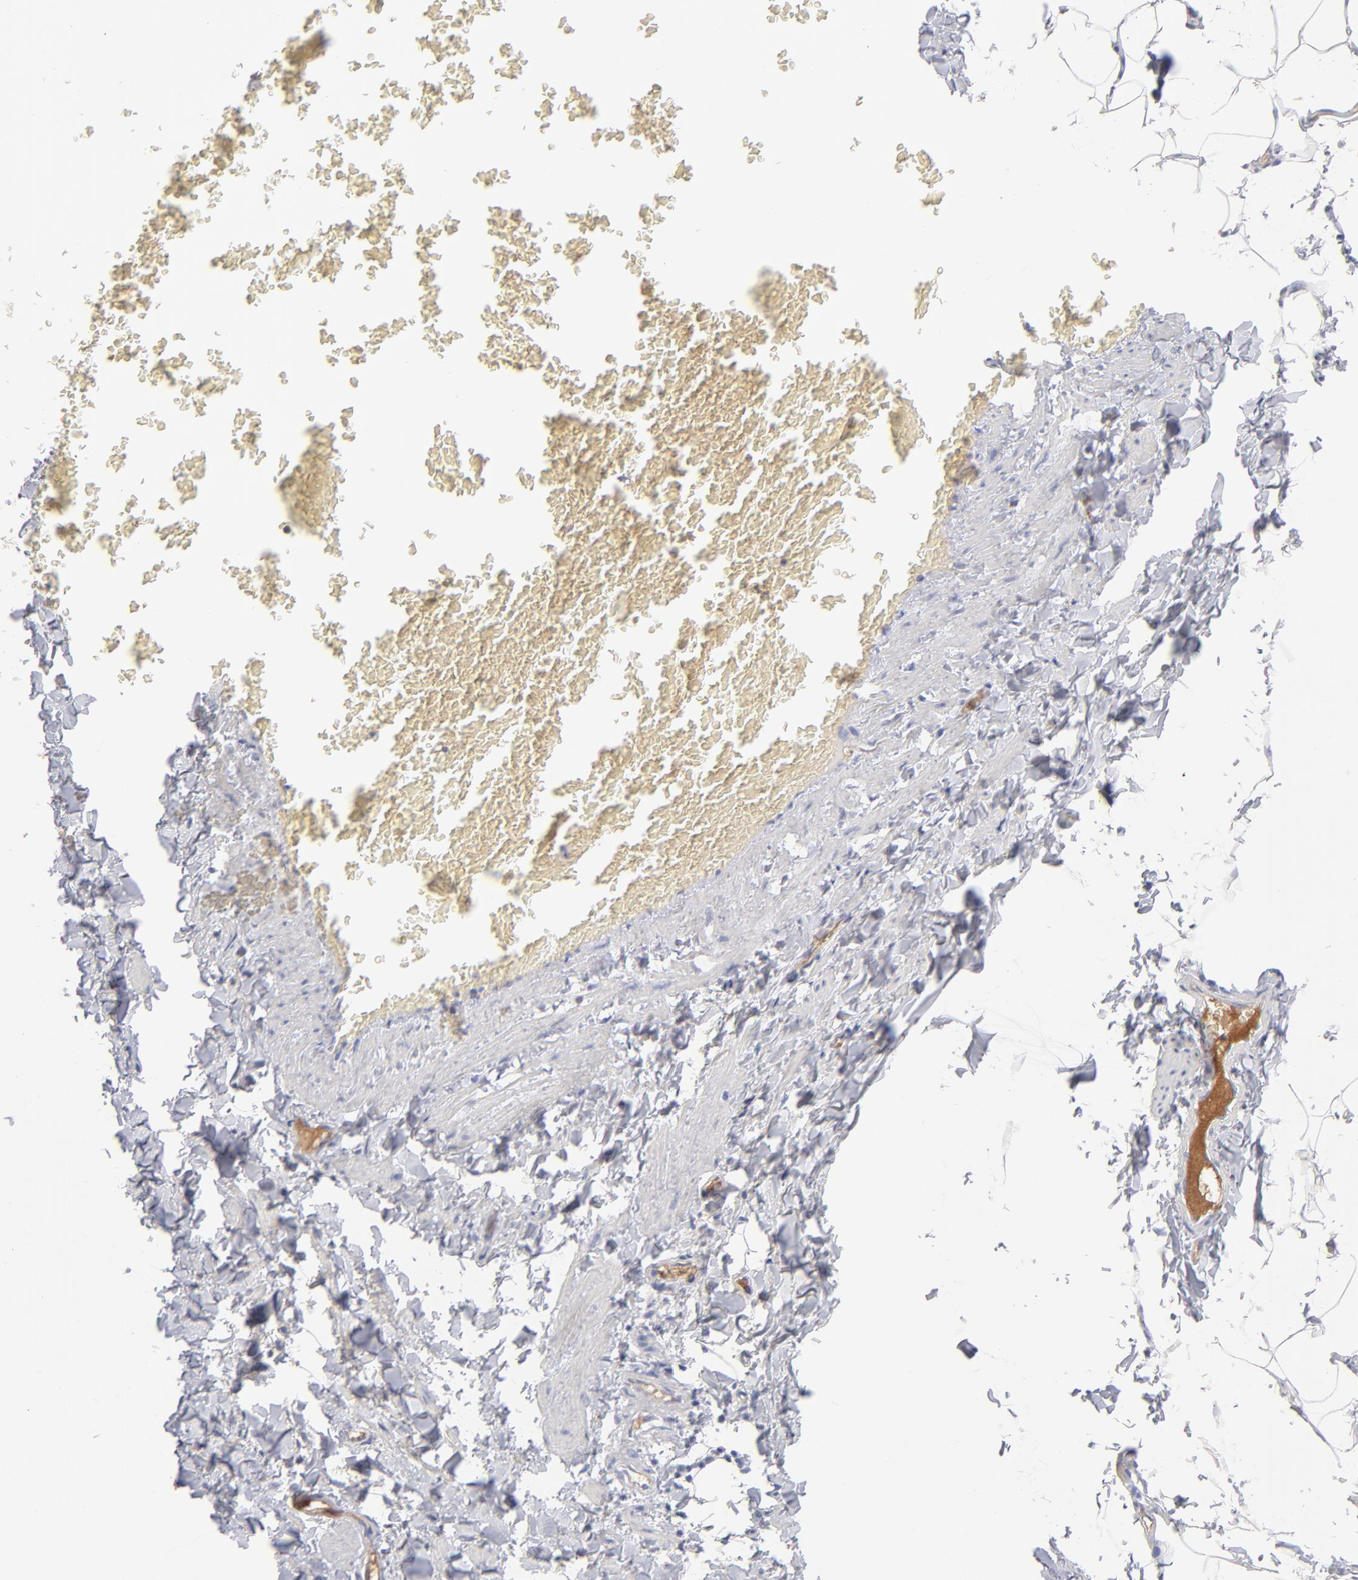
{"staining": {"intensity": "negative", "quantity": "none", "location": "none"}, "tissue": "adipose tissue", "cell_type": "Adipocytes", "image_type": "normal", "snomed": [{"axis": "morphology", "description": "Normal tissue, NOS"}, {"axis": "topography", "description": "Vascular tissue"}], "caption": "Adipocytes are negative for protein expression in benign human adipose tissue. Nuclei are stained in blue.", "gene": "HP", "patient": {"sex": "male", "age": 41}}